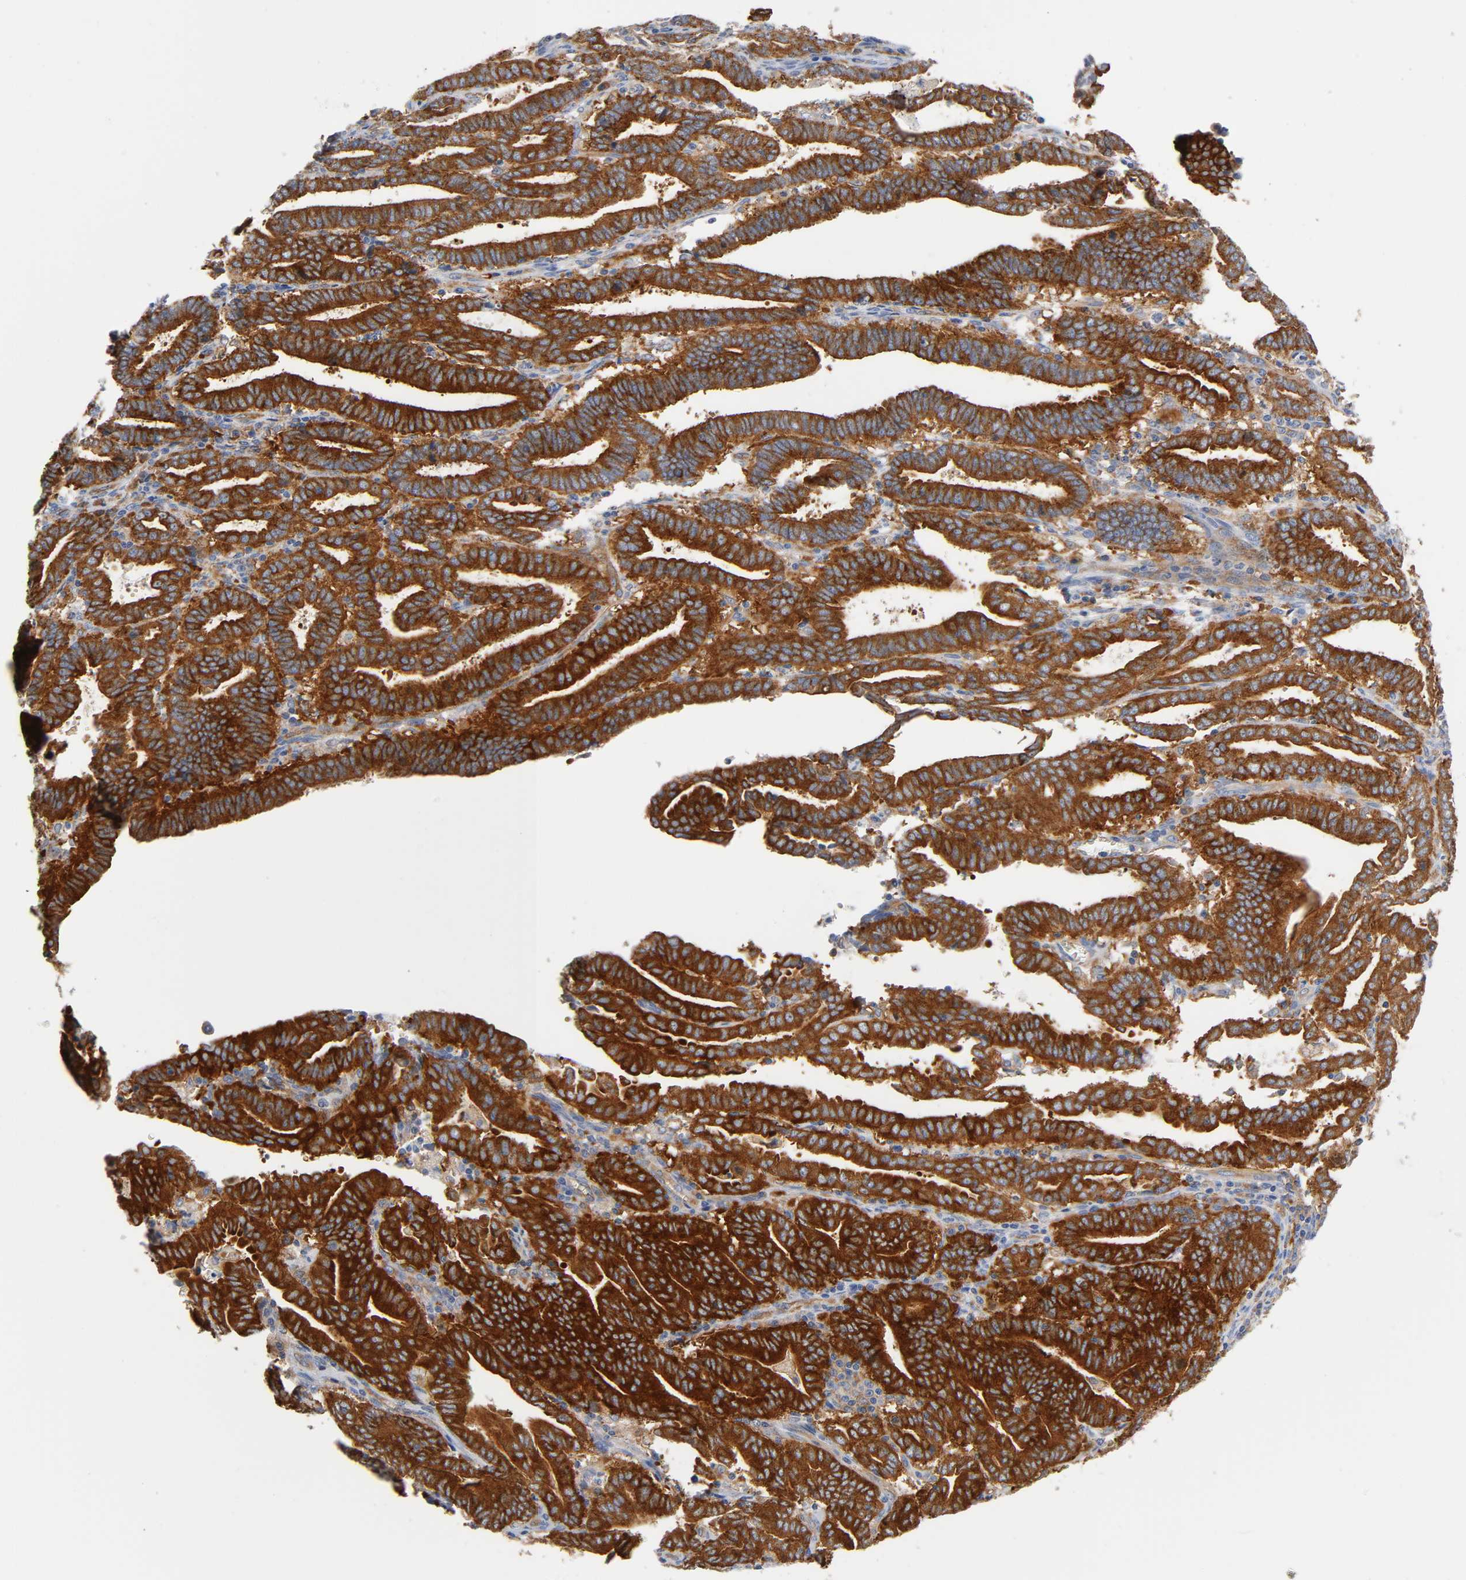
{"staining": {"intensity": "strong", "quantity": ">75%", "location": "cytoplasmic/membranous"}, "tissue": "endometrial cancer", "cell_type": "Tumor cells", "image_type": "cancer", "snomed": [{"axis": "morphology", "description": "Adenocarcinoma, NOS"}, {"axis": "topography", "description": "Uterus"}], "caption": "Tumor cells show strong cytoplasmic/membranous staining in about >75% of cells in endometrial adenocarcinoma. The protein is shown in brown color, while the nuclei are stained blue.", "gene": "CD2AP", "patient": {"sex": "female", "age": 83}}